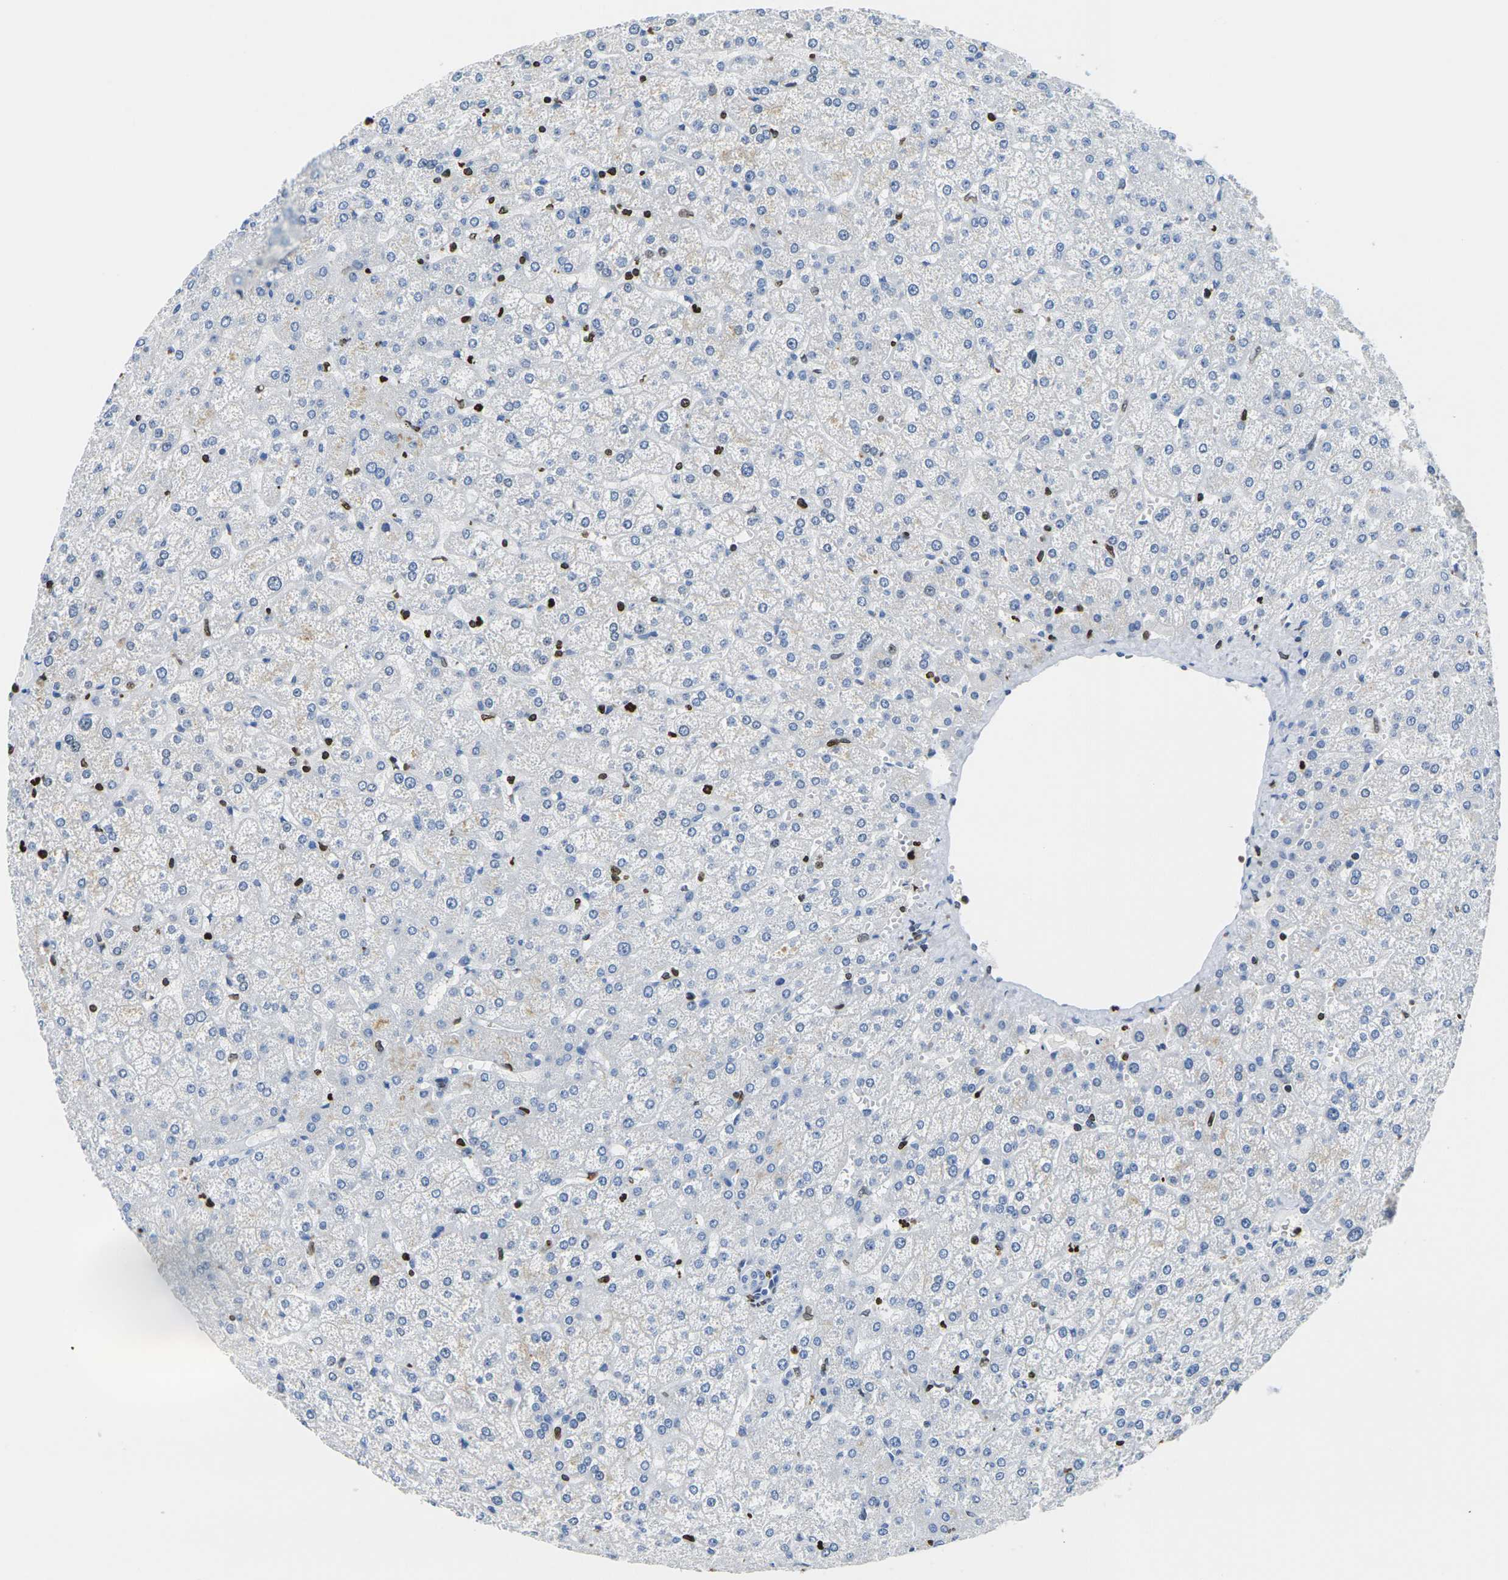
{"staining": {"intensity": "strong", "quantity": "<25%", "location": "cytoplasmic/membranous,nuclear"}, "tissue": "liver", "cell_type": "Hepatocytes", "image_type": "normal", "snomed": [{"axis": "morphology", "description": "Normal tissue, NOS"}, {"axis": "topography", "description": "Liver"}], "caption": "This is a photomicrograph of IHC staining of unremarkable liver, which shows strong positivity in the cytoplasmic/membranous,nuclear of hepatocytes.", "gene": "DRAXIN", "patient": {"sex": "female", "age": 32}}